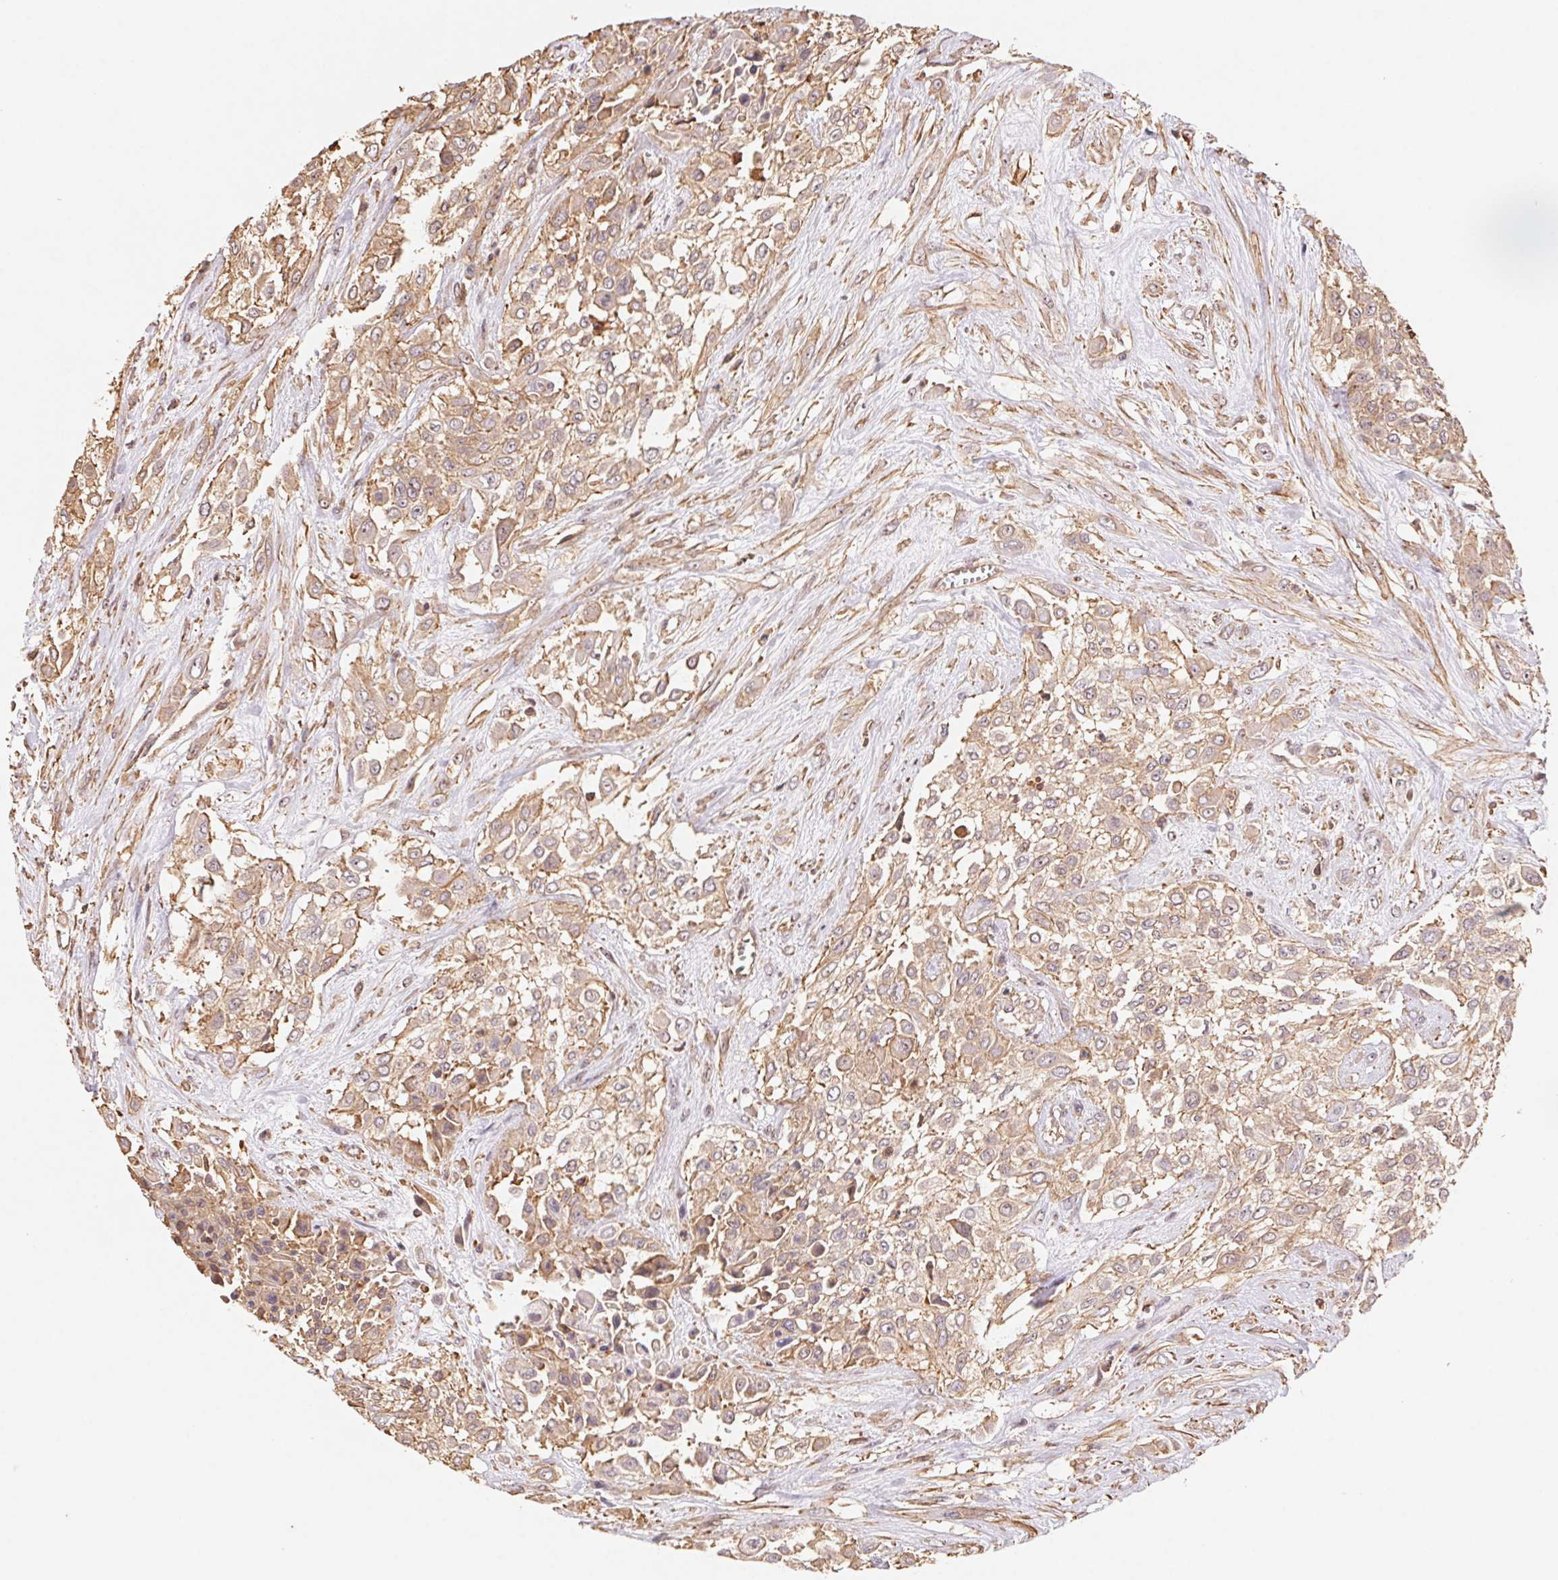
{"staining": {"intensity": "weak", "quantity": ">75%", "location": "cytoplasmic/membranous"}, "tissue": "urothelial cancer", "cell_type": "Tumor cells", "image_type": "cancer", "snomed": [{"axis": "morphology", "description": "Urothelial carcinoma, High grade"}, {"axis": "topography", "description": "Urinary bladder"}], "caption": "A histopathology image of urothelial cancer stained for a protein demonstrates weak cytoplasmic/membranous brown staining in tumor cells. (Stains: DAB in brown, nuclei in blue, Microscopy: brightfield microscopy at high magnification).", "gene": "ATG10", "patient": {"sex": "male", "age": 57}}